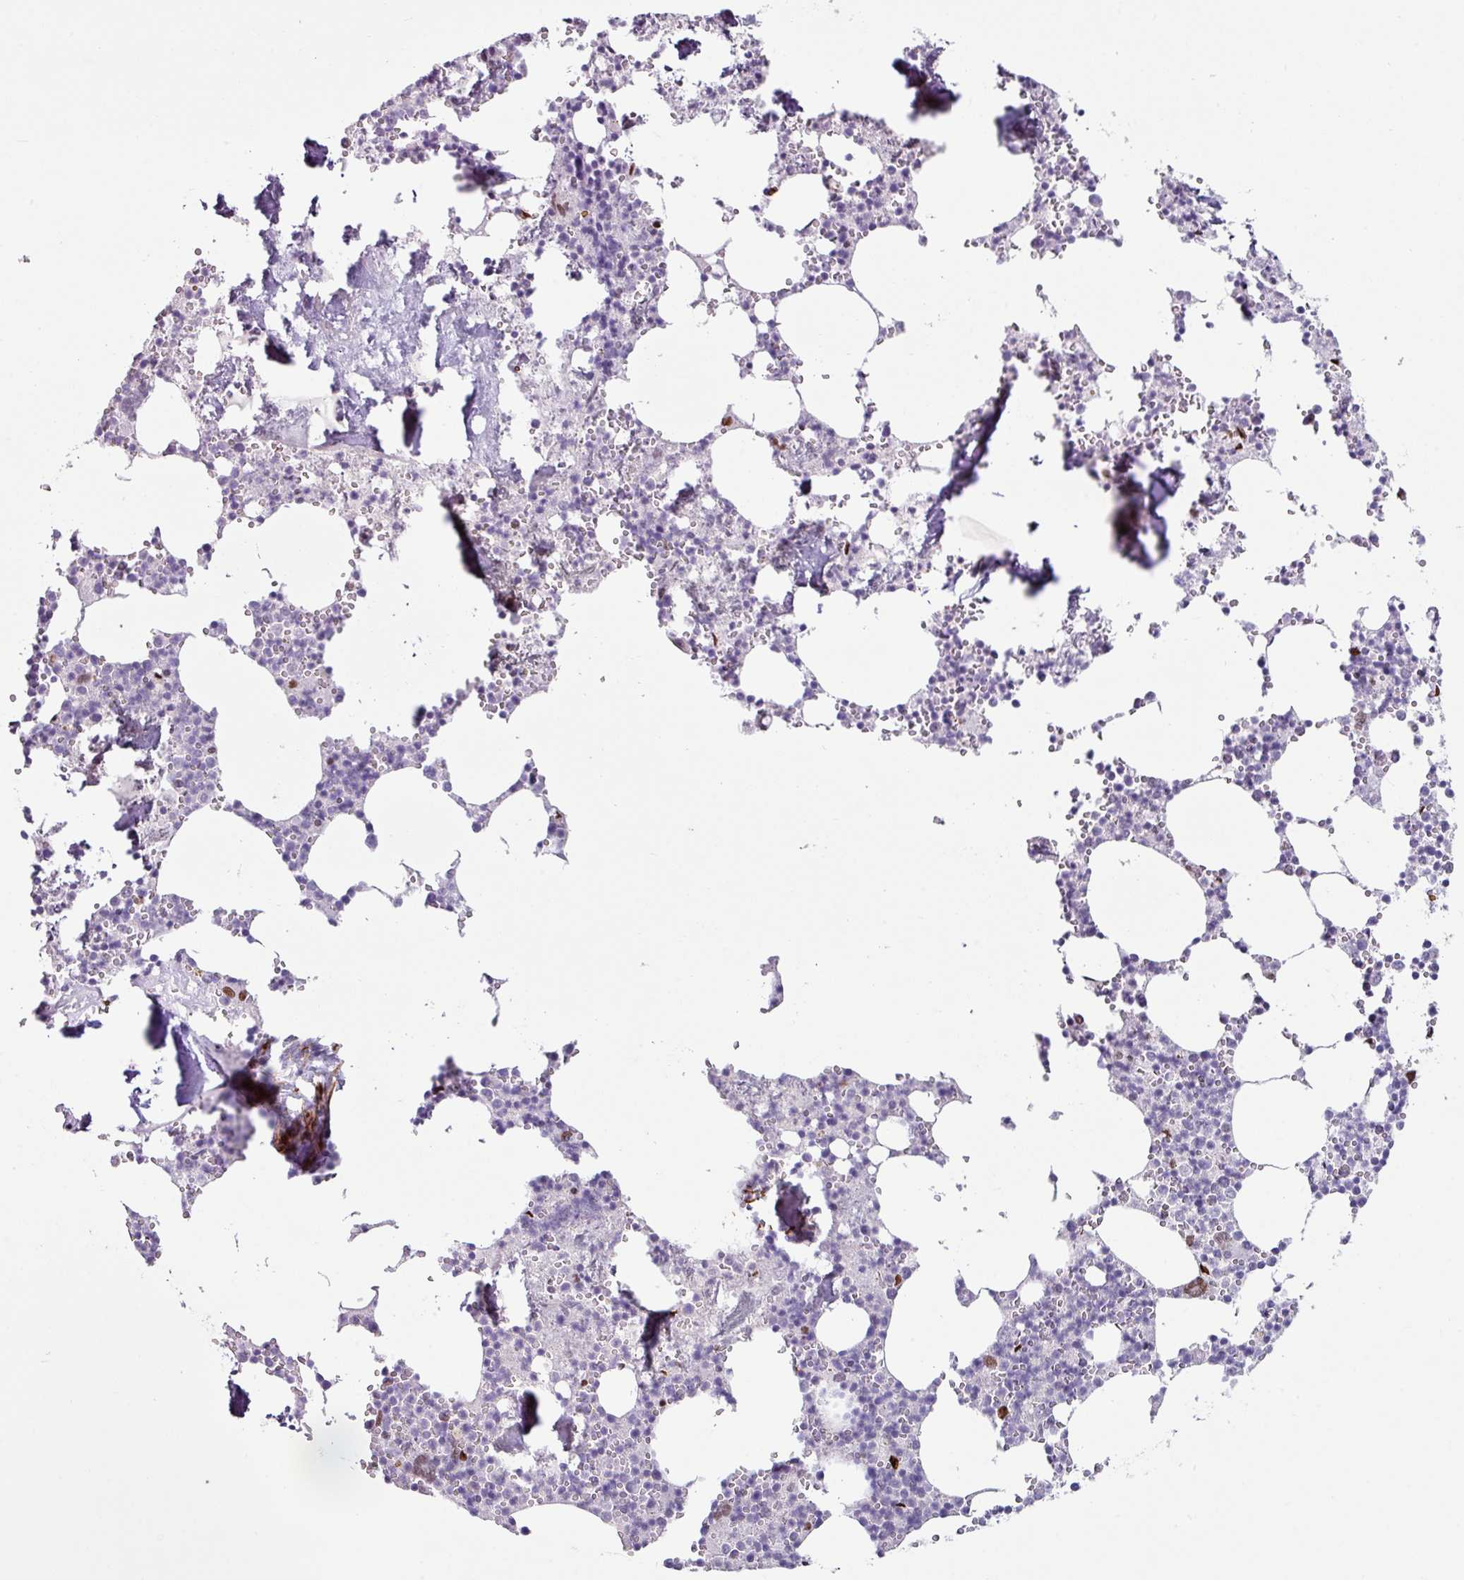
{"staining": {"intensity": "strong", "quantity": "<25%", "location": "nuclear"}, "tissue": "bone marrow", "cell_type": "Hematopoietic cells", "image_type": "normal", "snomed": [{"axis": "morphology", "description": "Normal tissue, NOS"}, {"axis": "topography", "description": "Bone marrow"}], "caption": "Unremarkable bone marrow was stained to show a protein in brown. There is medium levels of strong nuclear positivity in approximately <25% of hematopoietic cells. Nuclei are stained in blue.", "gene": "TRA2A", "patient": {"sex": "male", "age": 54}}